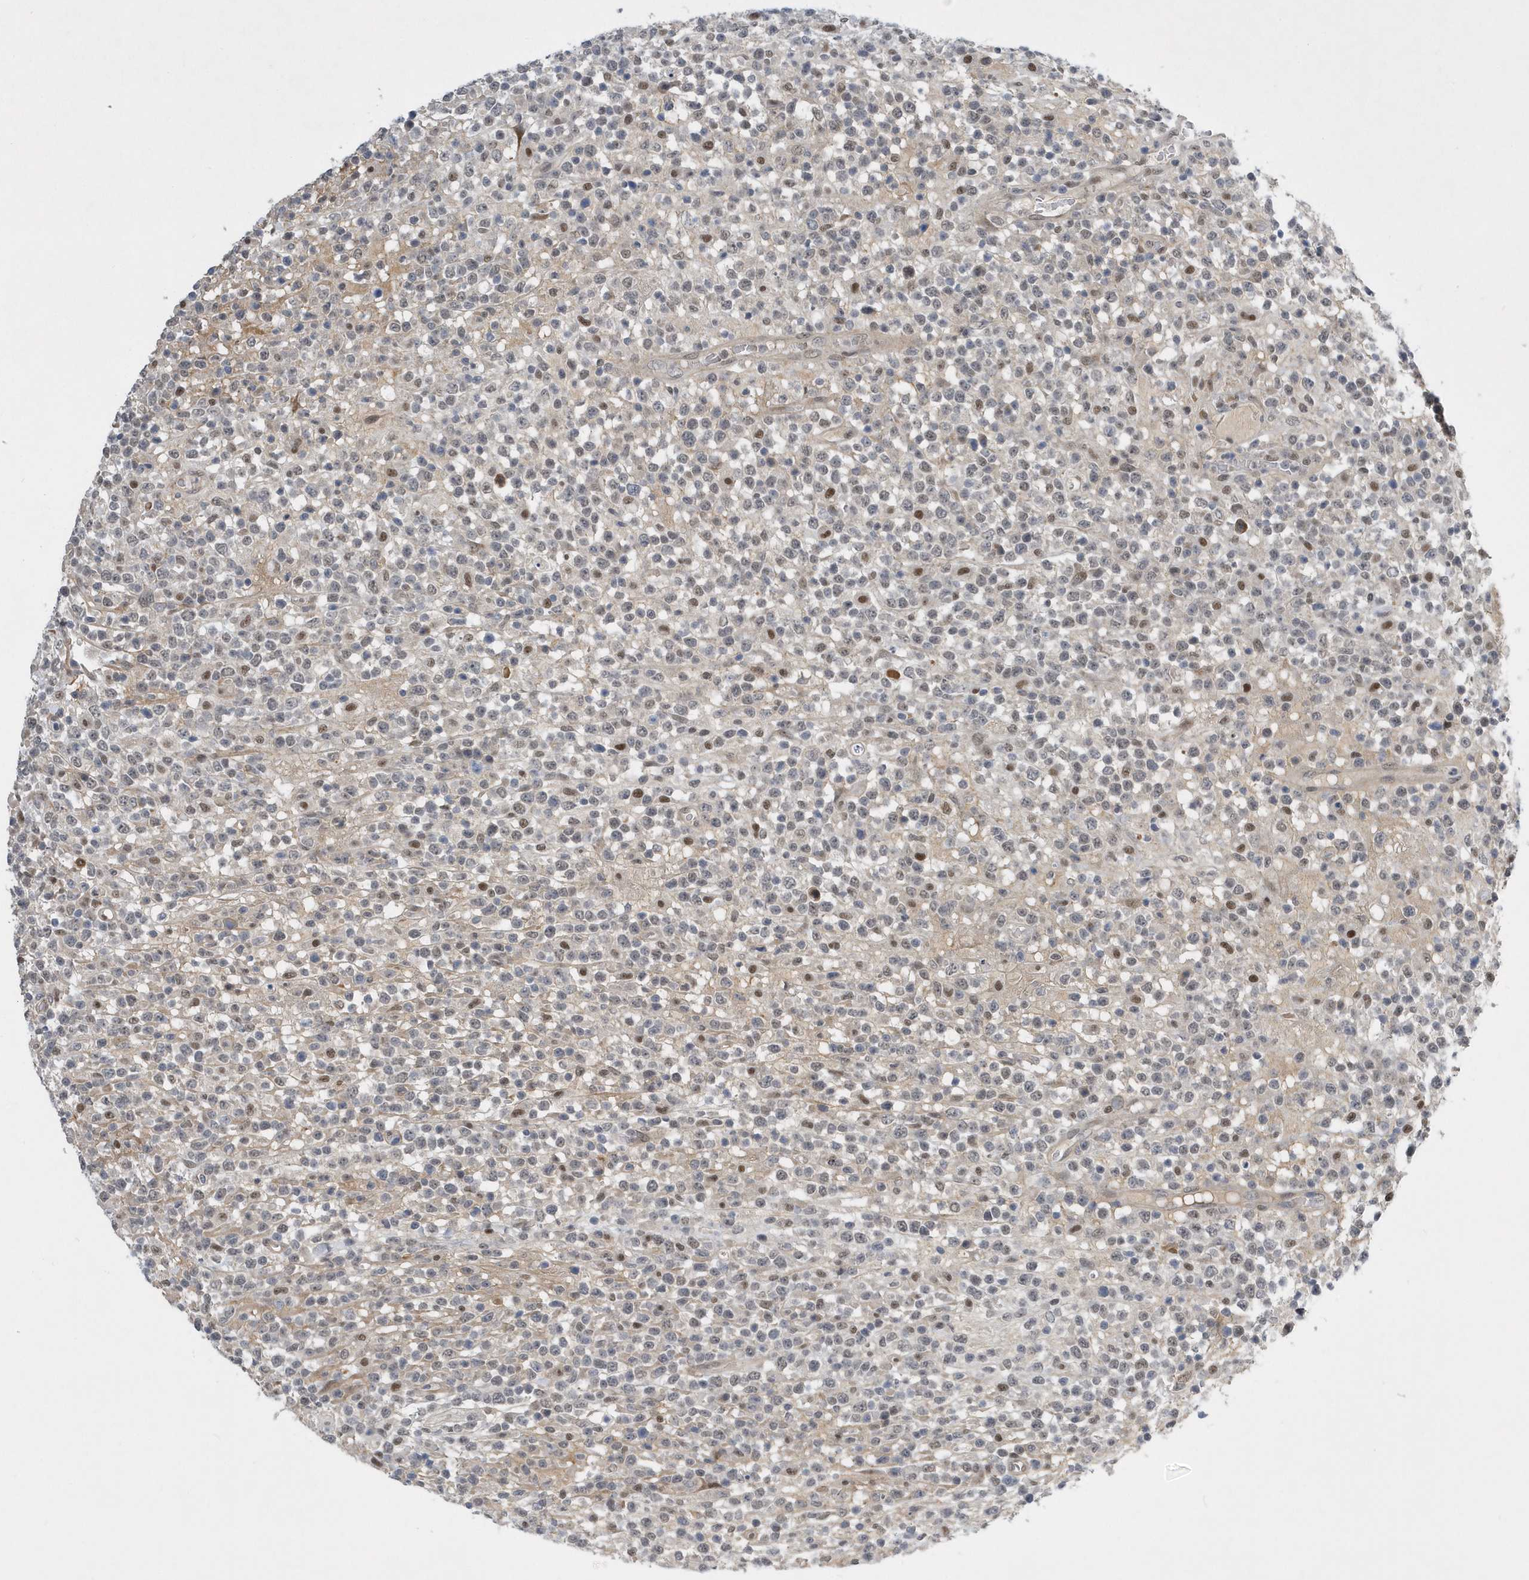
{"staining": {"intensity": "weak", "quantity": "<25%", "location": "nuclear"}, "tissue": "lymphoma", "cell_type": "Tumor cells", "image_type": "cancer", "snomed": [{"axis": "morphology", "description": "Malignant lymphoma, non-Hodgkin's type, High grade"}, {"axis": "topography", "description": "Colon"}], "caption": "Immunohistochemistry image of human lymphoma stained for a protein (brown), which shows no positivity in tumor cells.", "gene": "FAM217A", "patient": {"sex": "female", "age": 53}}